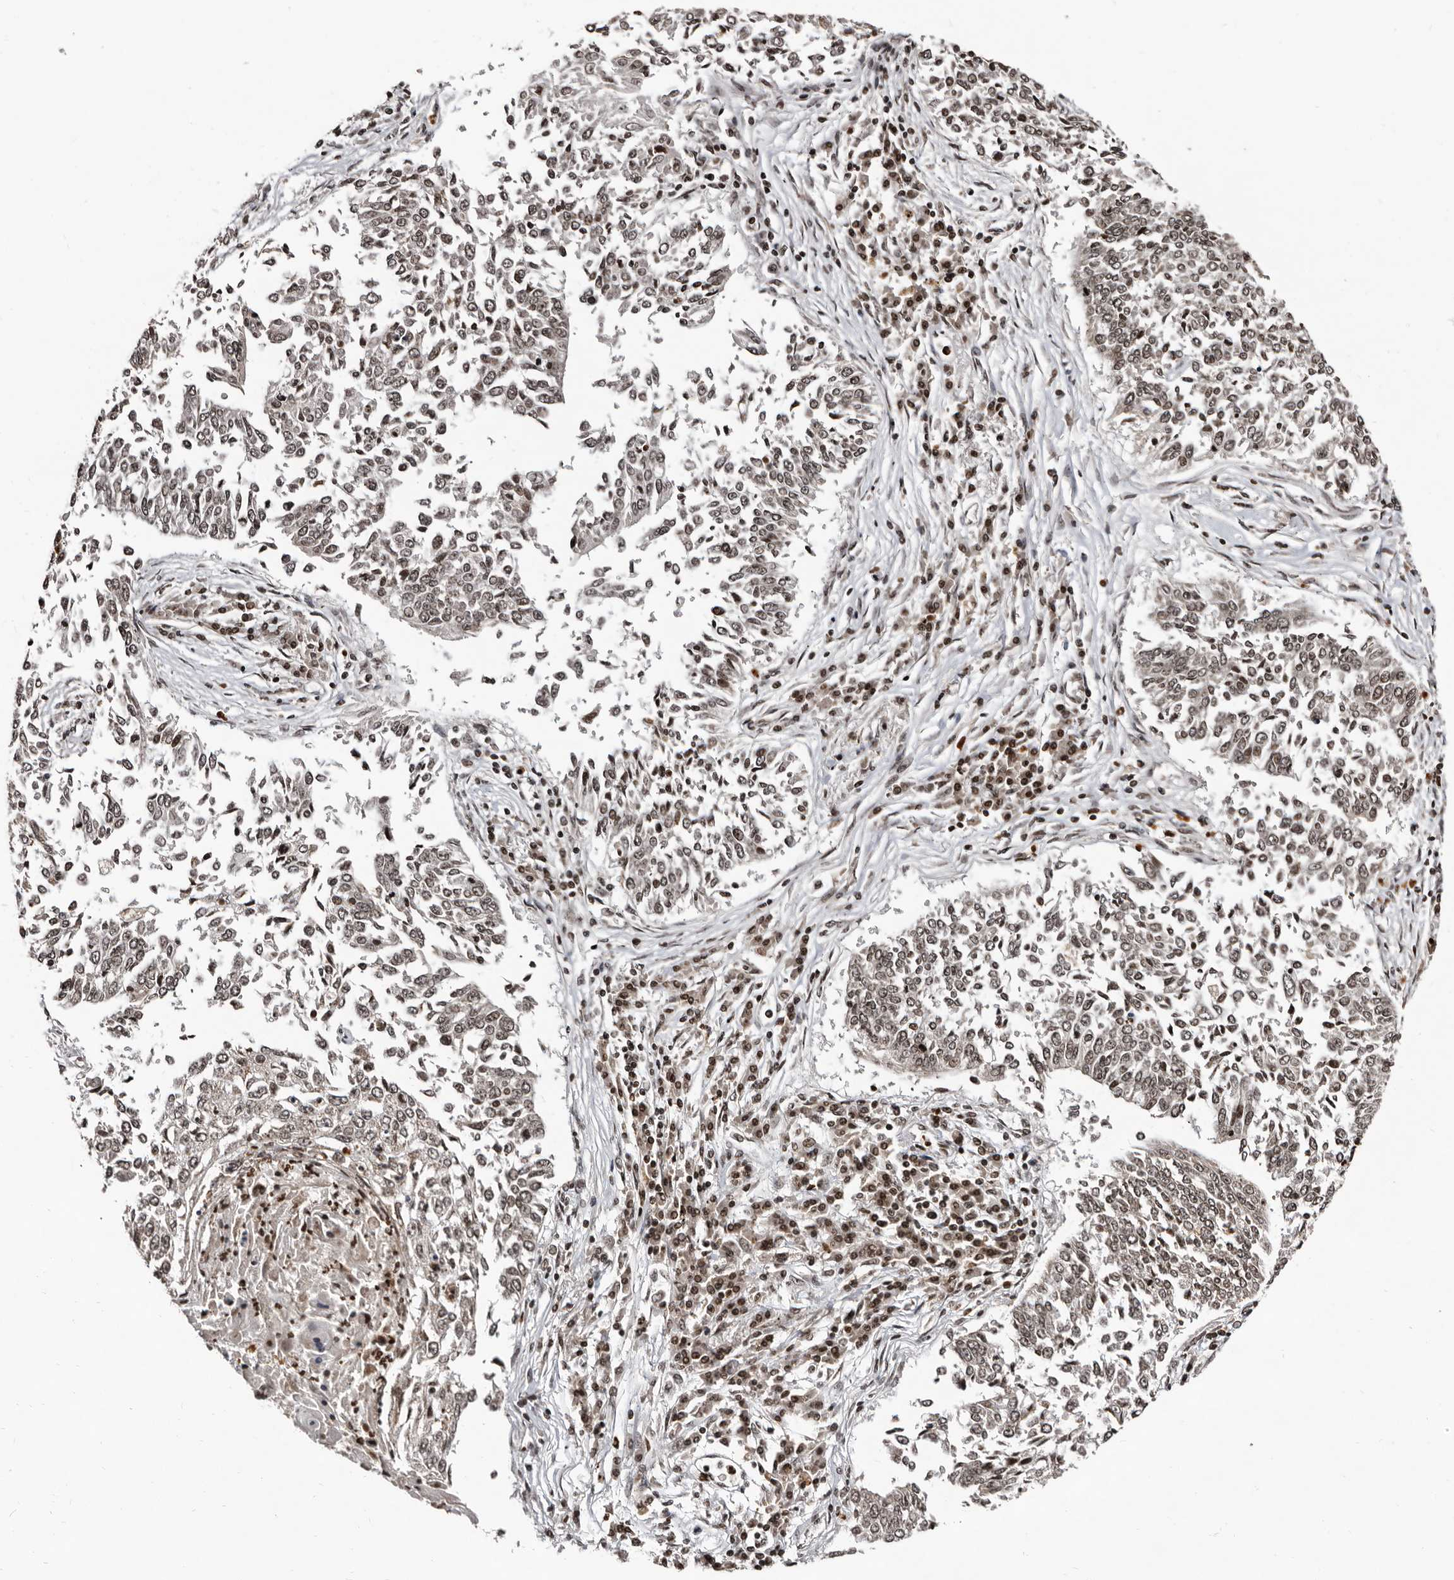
{"staining": {"intensity": "weak", "quantity": ">75%", "location": "nuclear"}, "tissue": "lung cancer", "cell_type": "Tumor cells", "image_type": "cancer", "snomed": [{"axis": "morphology", "description": "Normal tissue, NOS"}, {"axis": "morphology", "description": "Squamous cell carcinoma, NOS"}, {"axis": "topography", "description": "Cartilage tissue"}, {"axis": "topography", "description": "Bronchus"}, {"axis": "topography", "description": "Lung"}, {"axis": "topography", "description": "Peripheral nerve tissue"}], "caption": "Lung cancer was stained to show a protein in brown. There is low levels of weak nuclear positivity in approximately >75% of tumor cells. Nuclei are stained in blue.", "gene": "THUMPD1", "patient": {"sex": "female", "age": 49}}